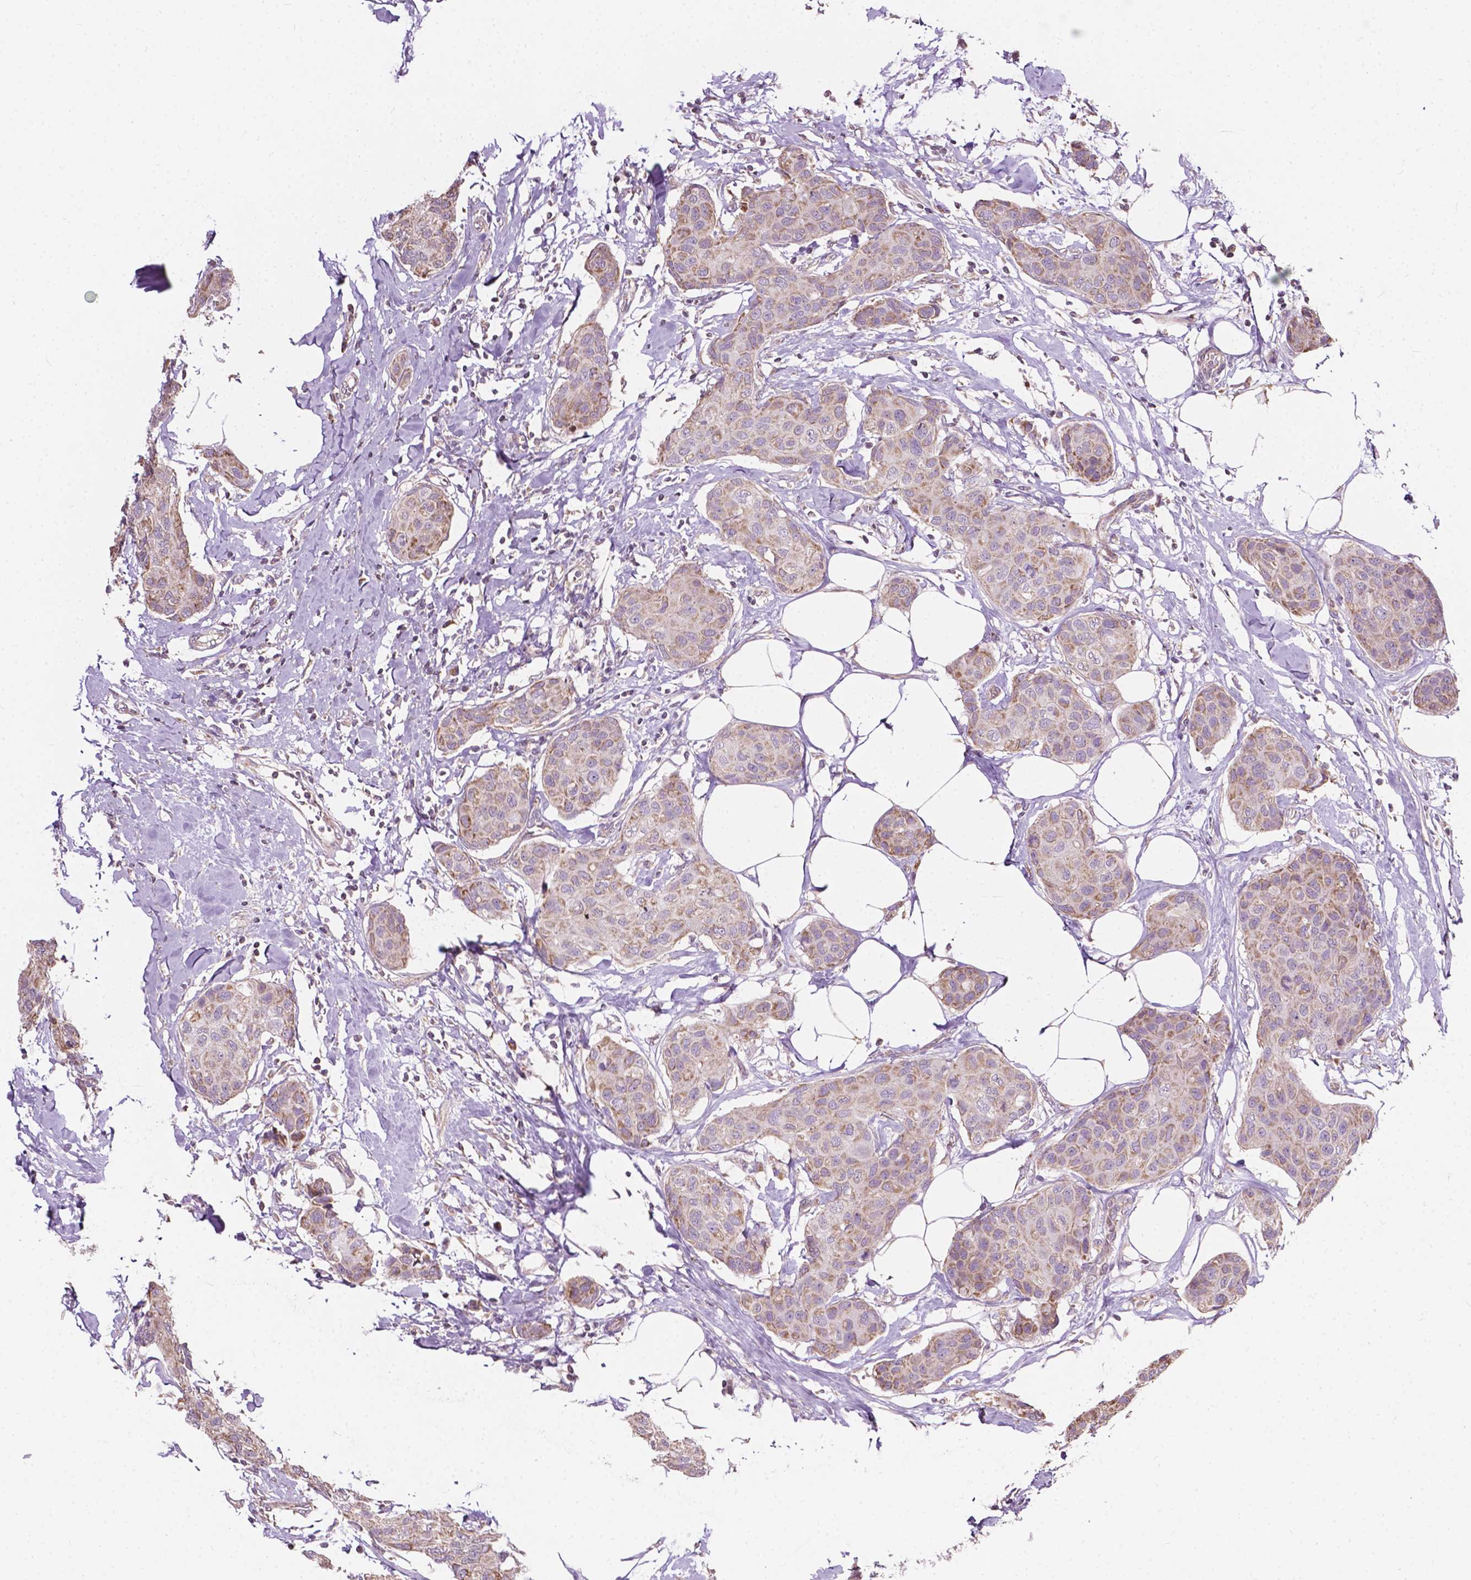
{"staining": {"intensity": "moderate", "quantity": ">75%", "location": "cytoplasmic/membranous"}, "tissue": "breast cancer", "cell_type": "Tumor cells", "image_type": "cancer", "snomed": [{"axis": "morphology", "description": "Duct carcinoma"}, {"axis": "topography", "description": "Breast"}], "caption": "Immunohistochemistry (DAB (3,3'-diaminobenzidine)) staining of human breast intraductal carcinoma demonstrates moderate cytoplasmic/membranous protein expression in about >75% of tumor cells.", "gene": "NDUFA10", "patient": {"sex": "female", "age": 80}}